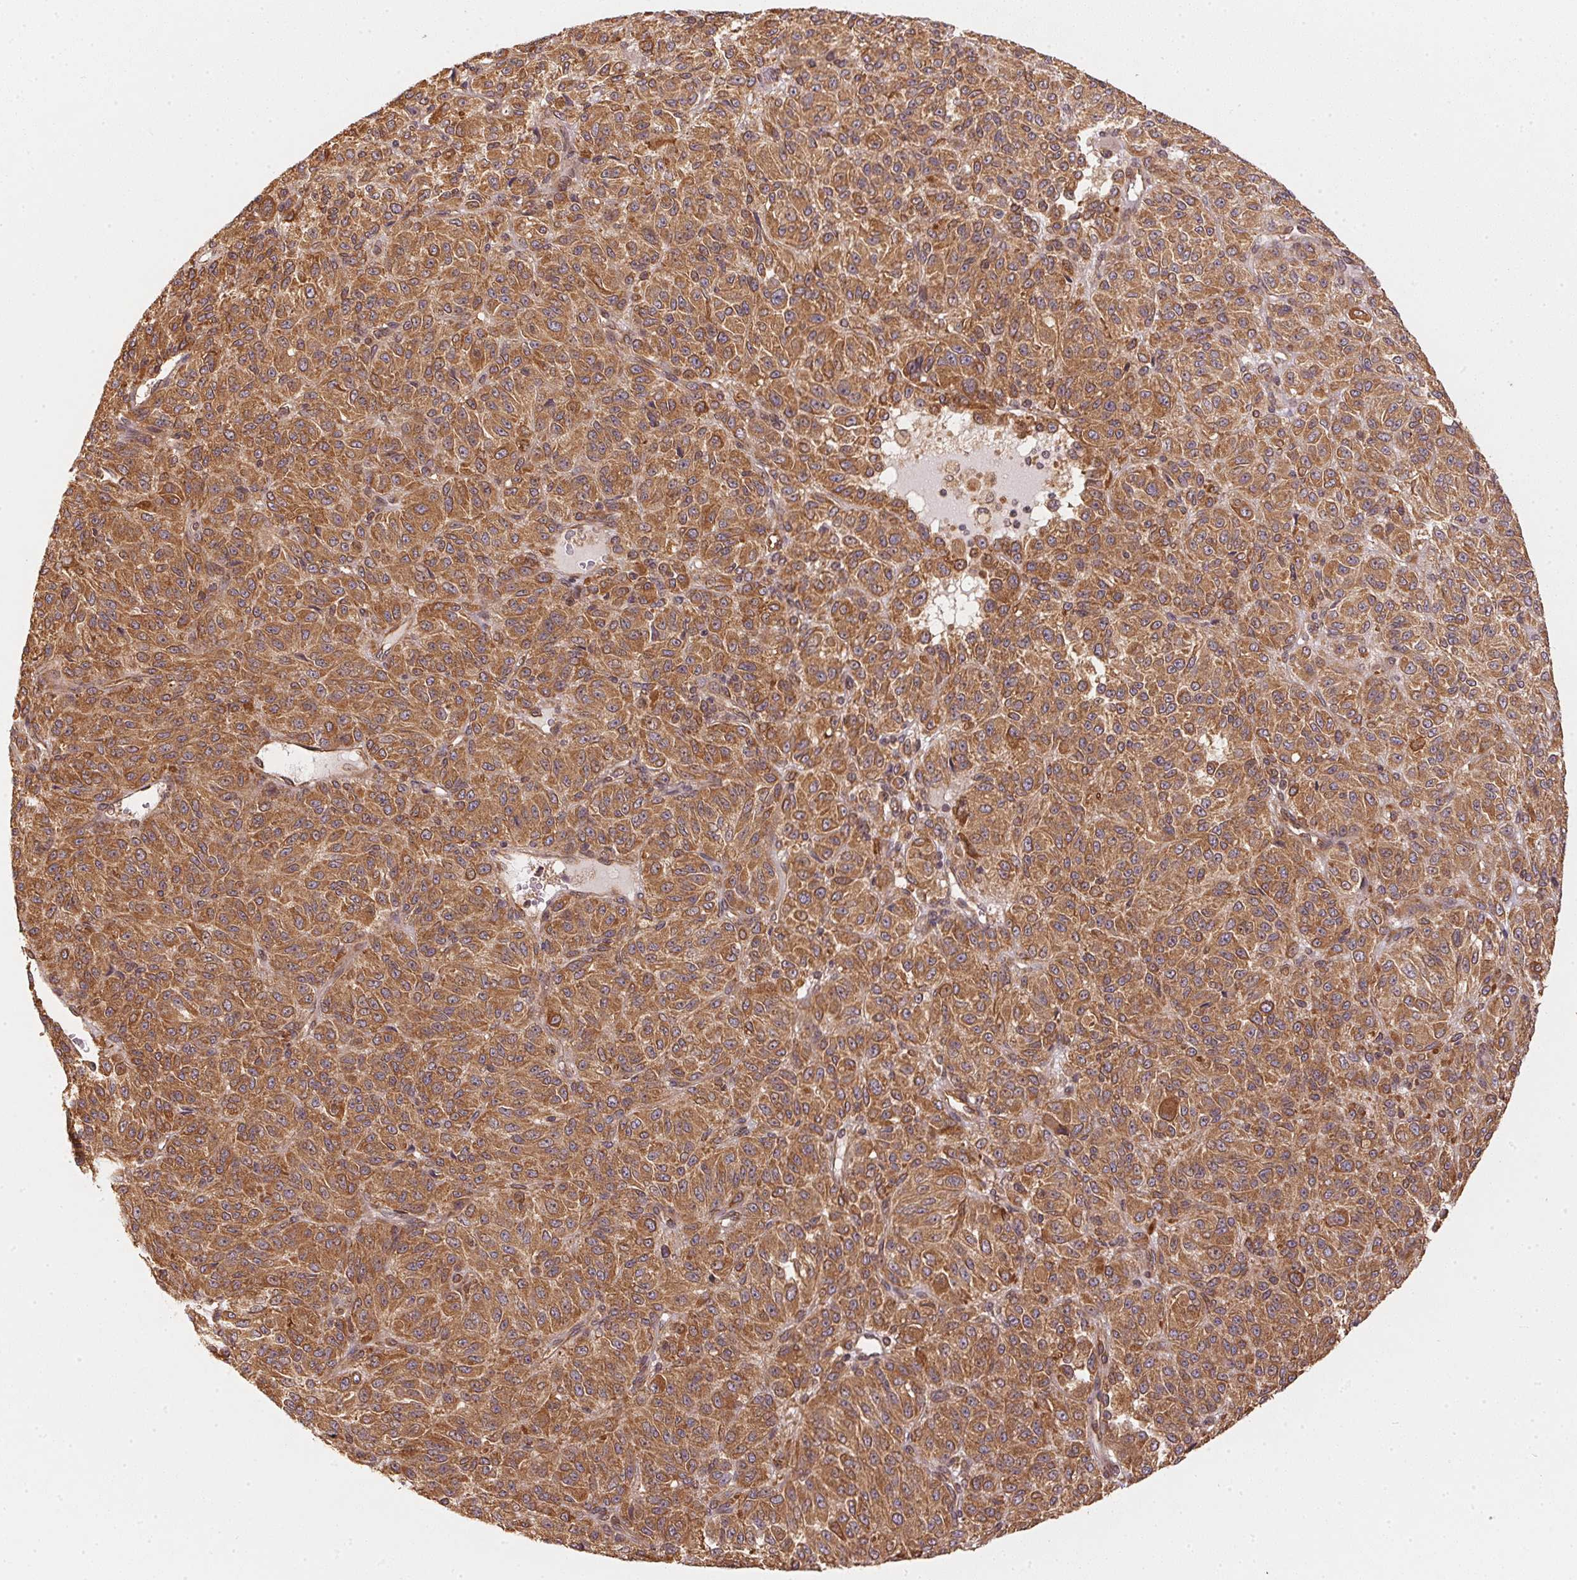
{"staining": {"intensity": "moderate", "quantity": ">75%", "location": "cytoplasmic/membranous"}, "tissue": "melanoma", "cell_type": "Tumor cells", "image_type": "cancer", "snomed": [{"axis": "morphology", "description": "Malignant melanoma, Metastatic site"}, {"axis": "topography", "description": "Brain"}], "caption": "Immunohistochemical staining of human malignant melanoma (metastatic site) shows medium levels of moderate cytoplasmic/membranous staining in approximately >75% of tumor cells. The protein is stained brown, and the nuclei are stained in blue (DAB (3,3'-diaminobenzidine) IHC with brightfield microscopy, high magnification).", "gene": "STRN4", "patient": {"sex": "female", "age": 56}}